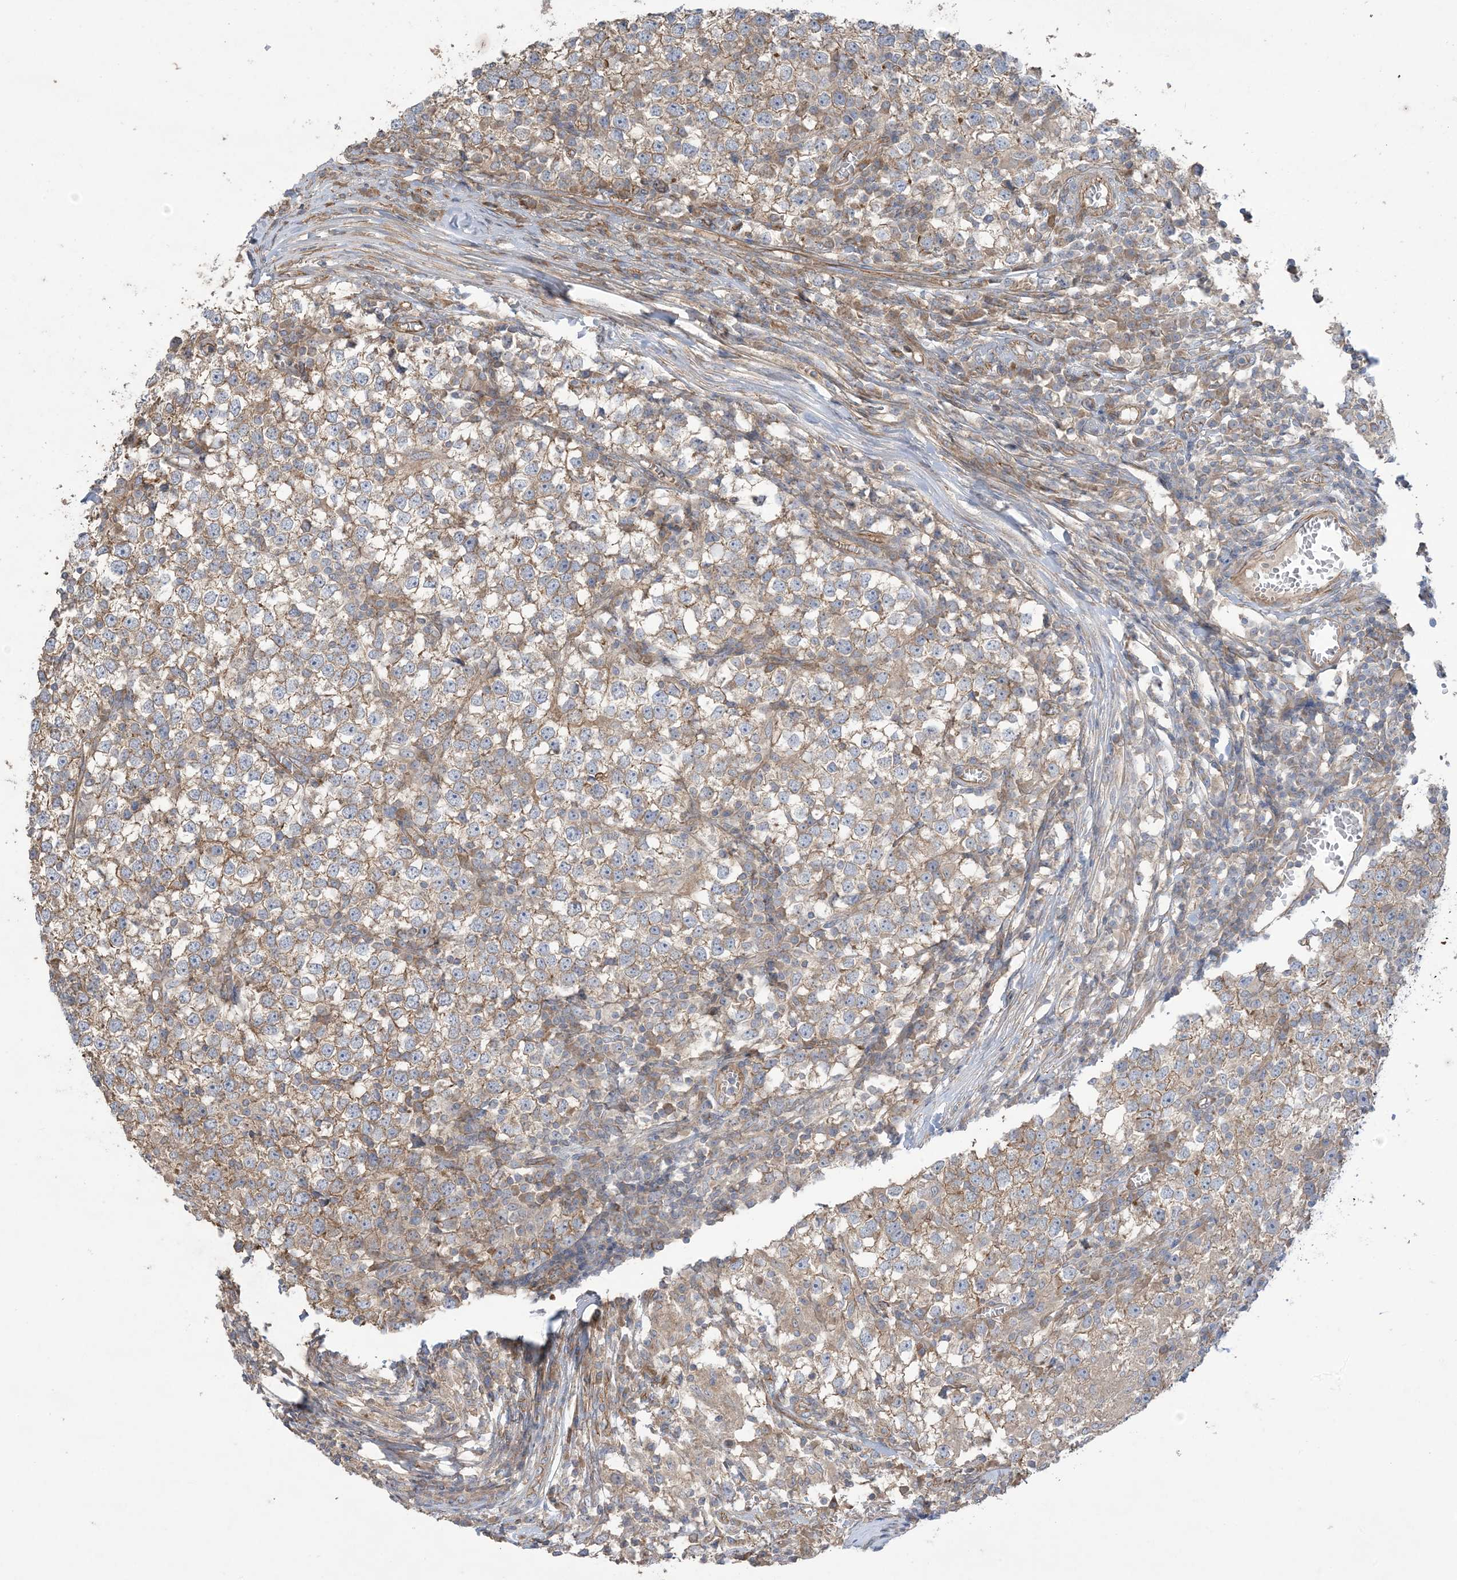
{"staining": {"intensity": "weak", "quantity": "25%-75%", "location": "cytoplasmic/membranous"}, "tissue": "testis cancer", "cell_type": "Tumor cells", "image_type": "cancer", "snomed": [{"axis": "morphology", "description": "Seminoma, NOS"}, {"axis": "topography", "description": "Testis"}], "caption": "High-magnification brightfield microscopy of seminoma (testis) stained with DAB (brown) and counterstained with hematoxylin (blue). tumor cells exhibit weak cytoplasmic/membranous staining is identified in about25%-75% of cells. The staining was performed using DAB (3,3'-diaminobenzidine), with brown indicating positive protein expression. Nuclei are stained blue with hematoxylin.", "gene": "CCNY", "patient": {"sex": "male", "age": 65}}